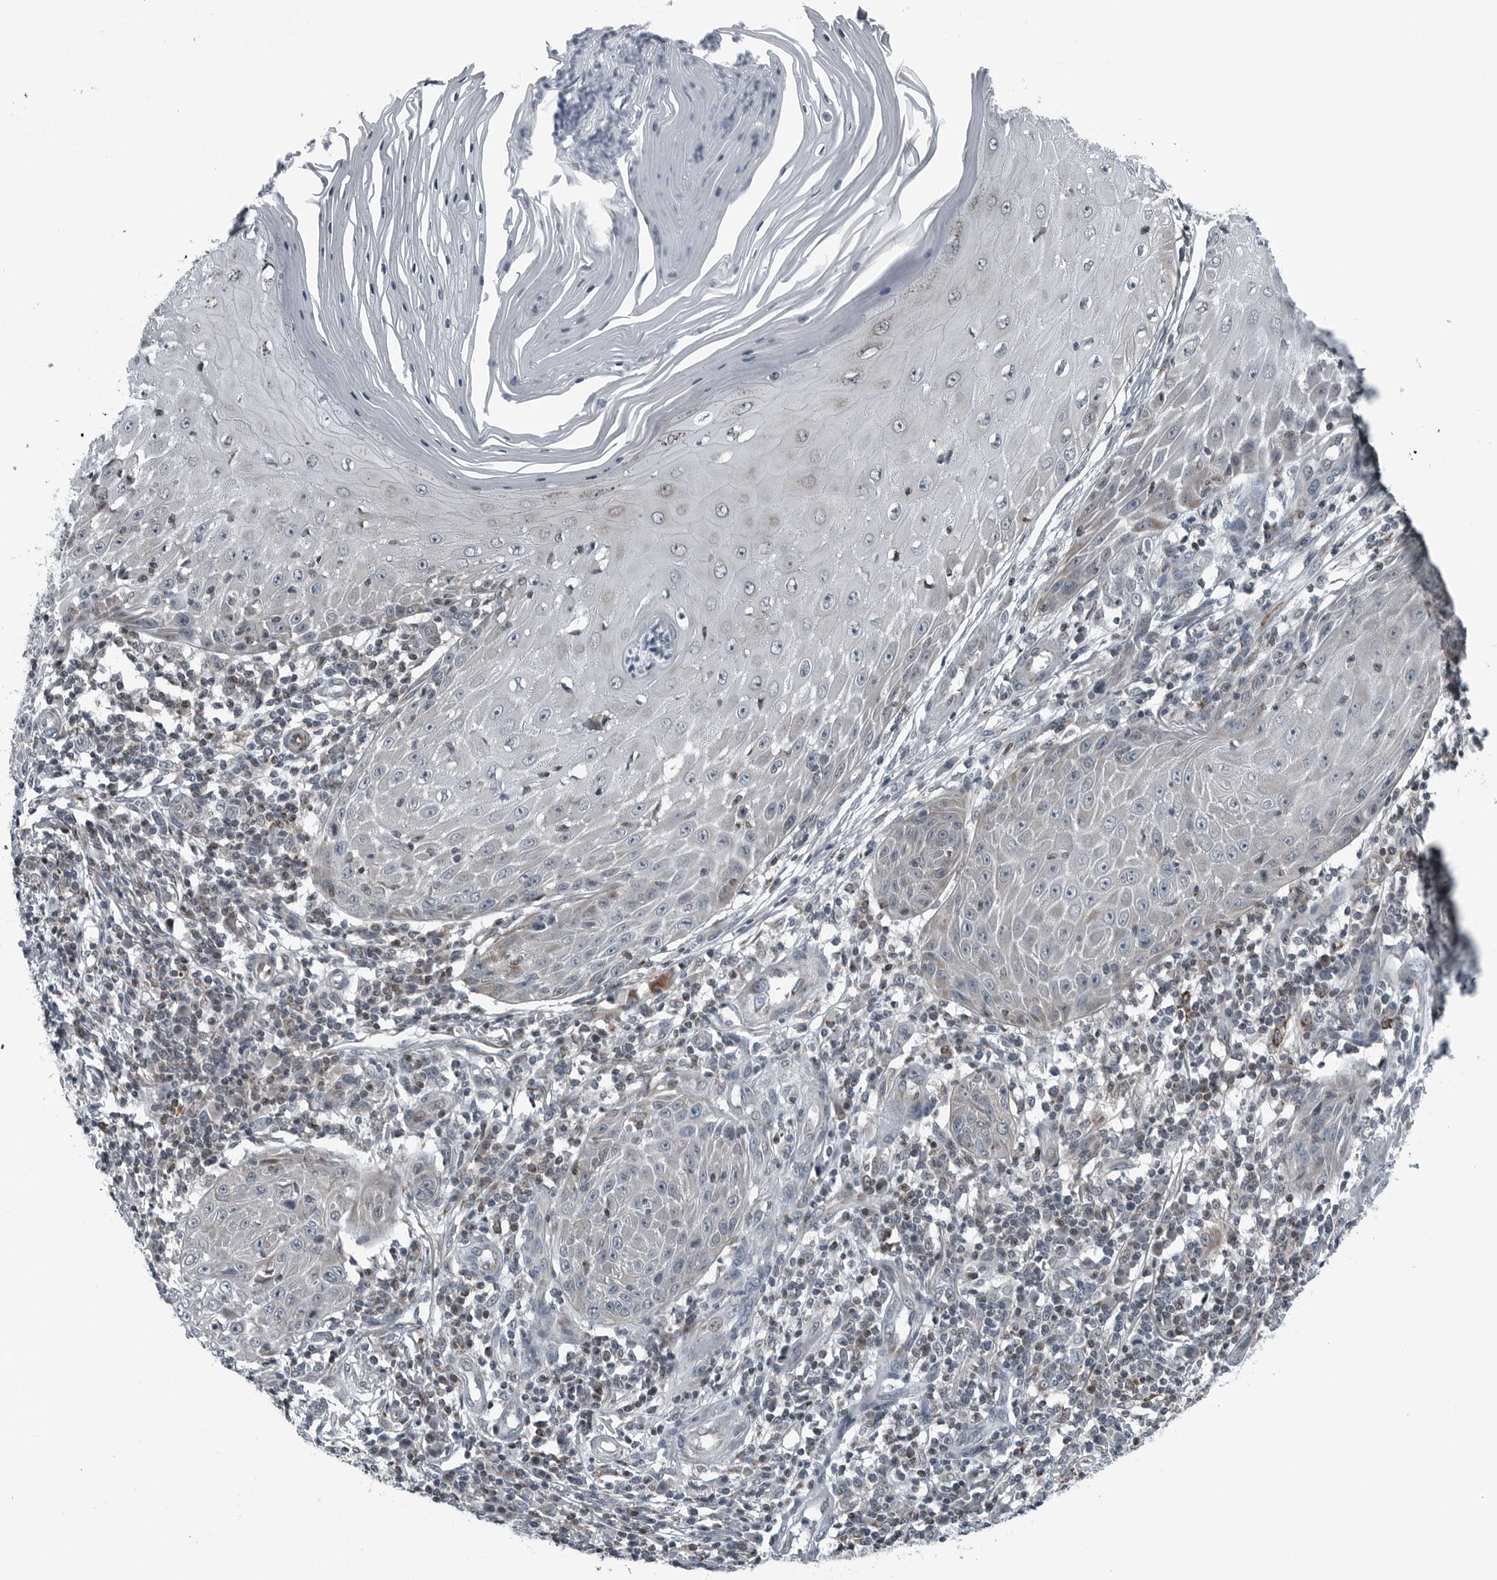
{"staining": {"intensity": "negative", "quantity": "none", "location": "none"}, "tissue": "skin cancer", "cell_type": "Tumor cells", "image_type": "cancer", "snomed": [{"axis": "morphology", "description": "Squamous cell carcinoma, NOS"}, {"axis": "topography", "description": "Skin"}], "caption": "The histopathology image exhibits no staining of tumor cells in skin cancer.", "gene": "GAK", "patient": {"sex": "female", "age": 73}}